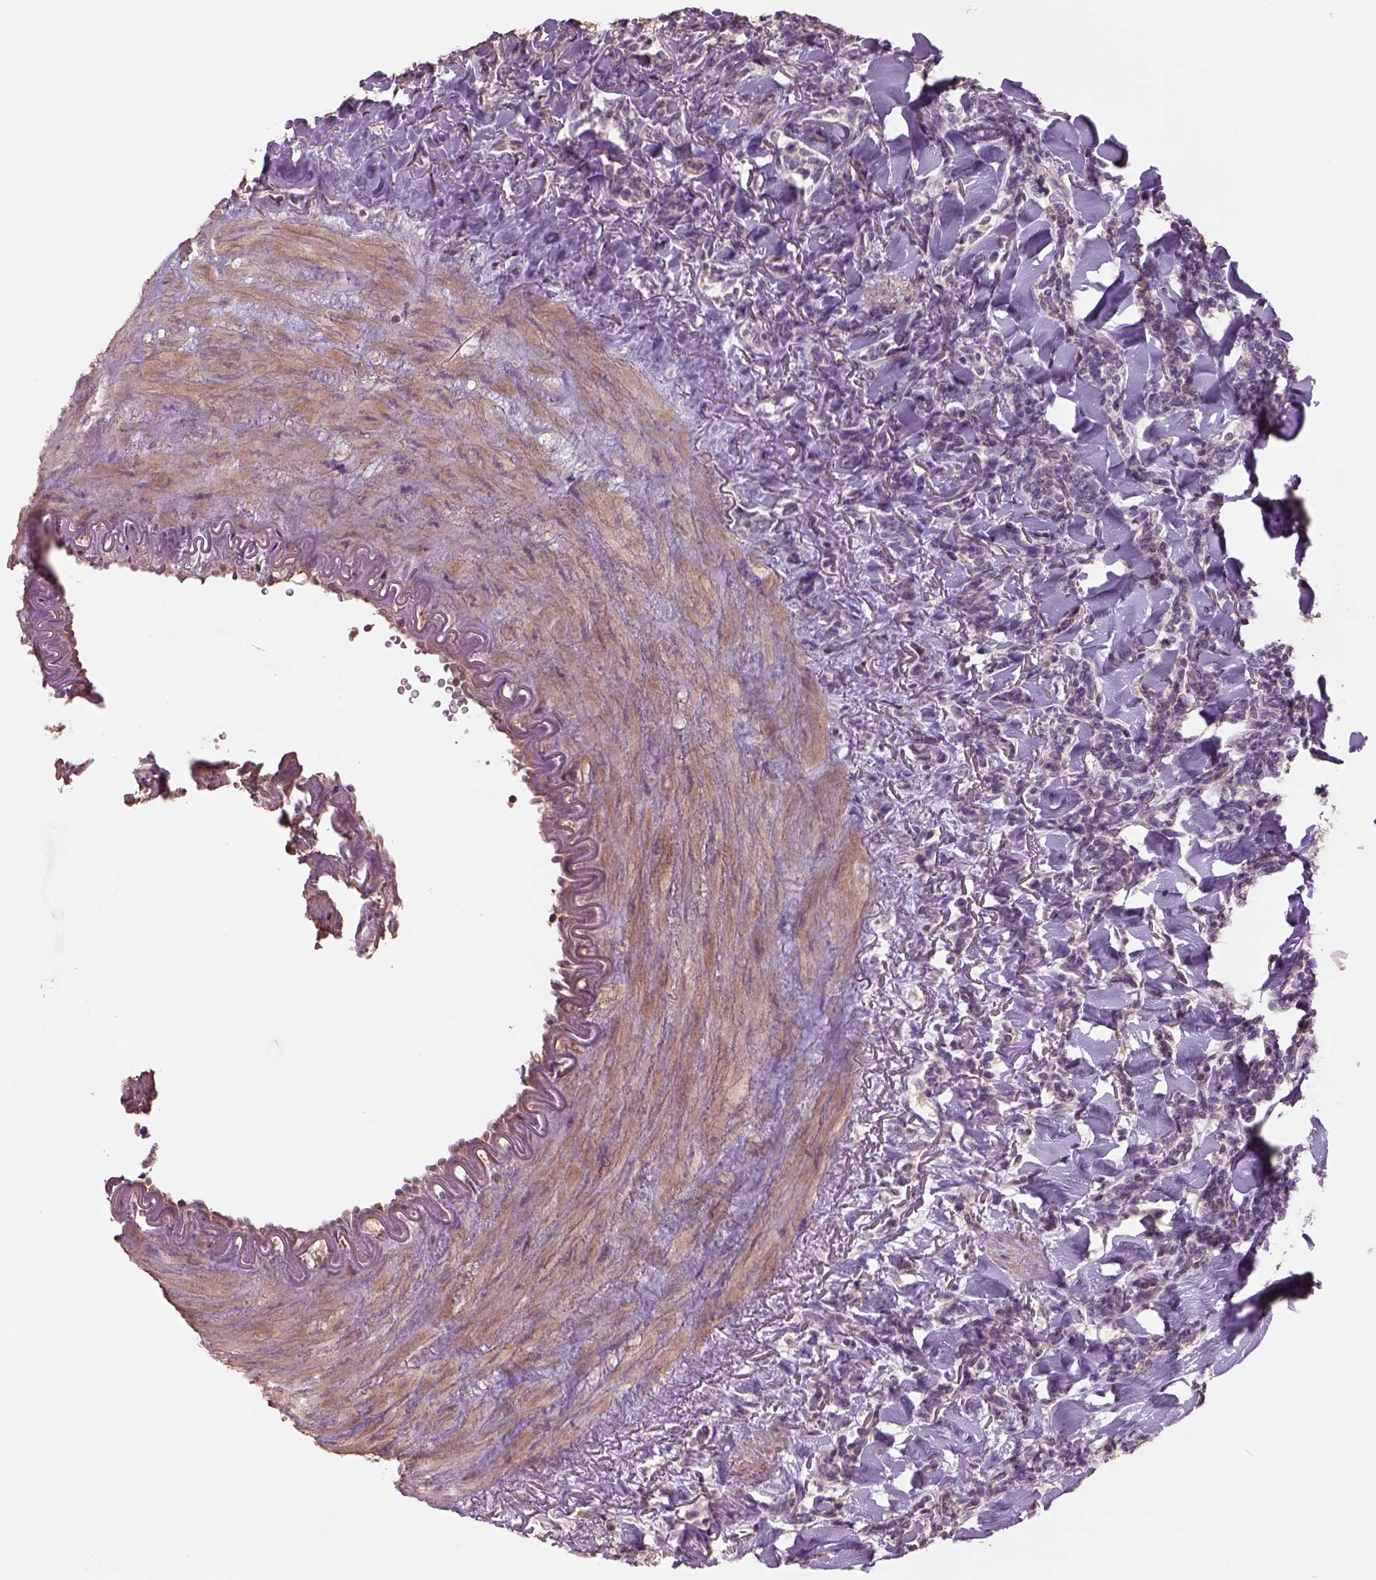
{"staining": {"intensity": "negative", "quantity": "none", "location": "none"}, "tissue": "lymphoma", "cell_type": "Tumor cells", "image_type": "cancer", "snomed": [{"axis": "morphology", "description": "Malignant lymphoma, non-Hodgkin's type, Low grade"}, {"axis": "topography", "description": "Lymph node"}], "caption": "The micrograph exhibits no staining of tumor cells in lymphoma. (Immunohistochemistry (ihc), brightfield microscopy, high magnification).", "gene": "LIN7A", "patient": {"sex": "female", "age": 56}}